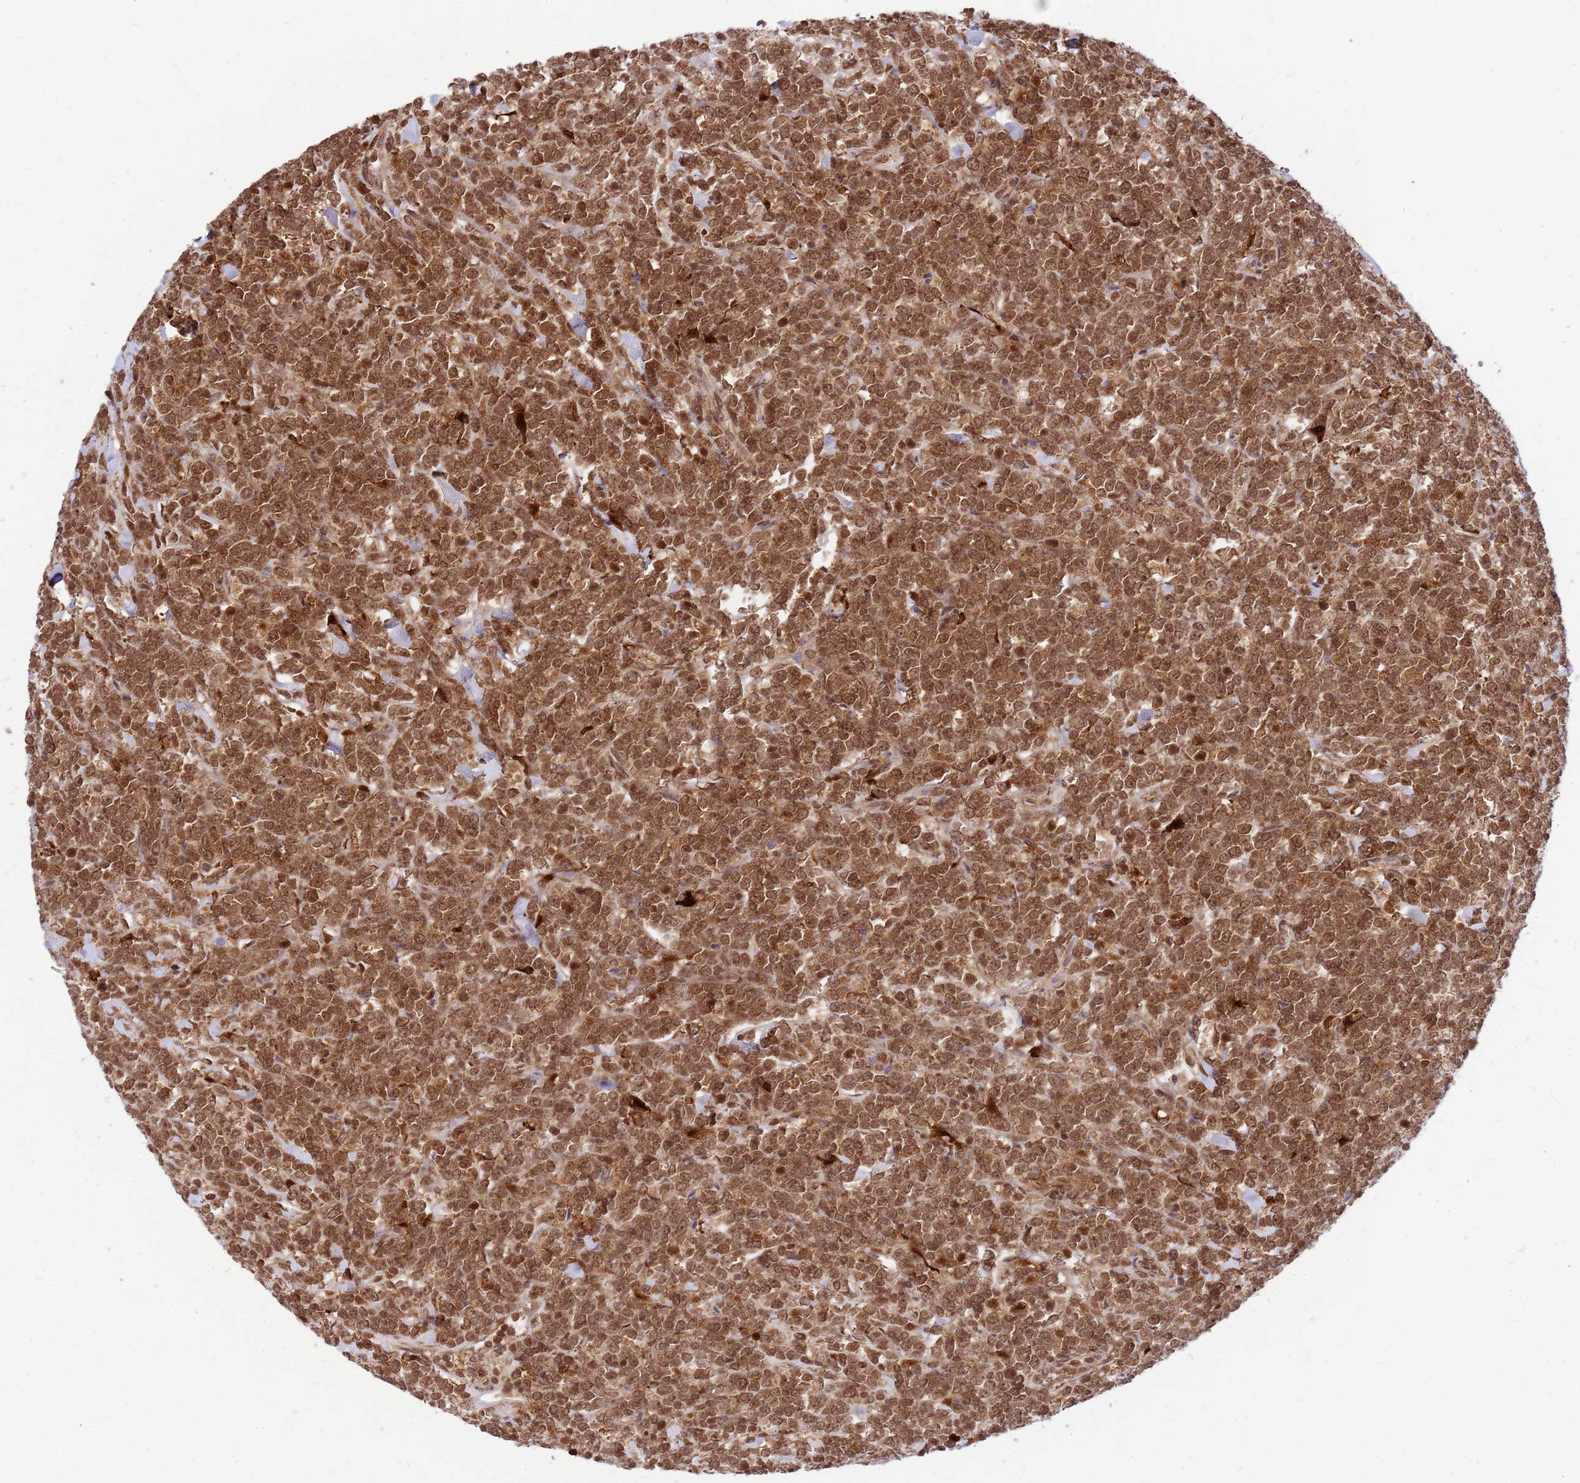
{"staining": {"intensity": "moderate", "quantity": ">75%", "location": "cytoplasmic/membranous,nuclear"}, "tissue": "lymphoma", "cell_type": "Tumor cells", "image_type": "cancer", "snomed": [{"axis": "morphology", "description": "Malignant lymphoma, non-Hodgkin's type, High grade"}, {"axis": "topography", "description": "Small intestine"}], "caption": "Tumor cells demonstrate moderate cytoplasmic/membranous and nuclear positivity in approximately >75% of cells in lymphoma.", "gene": "ORM1", "patient": {"sex": "male", "age": 8}}